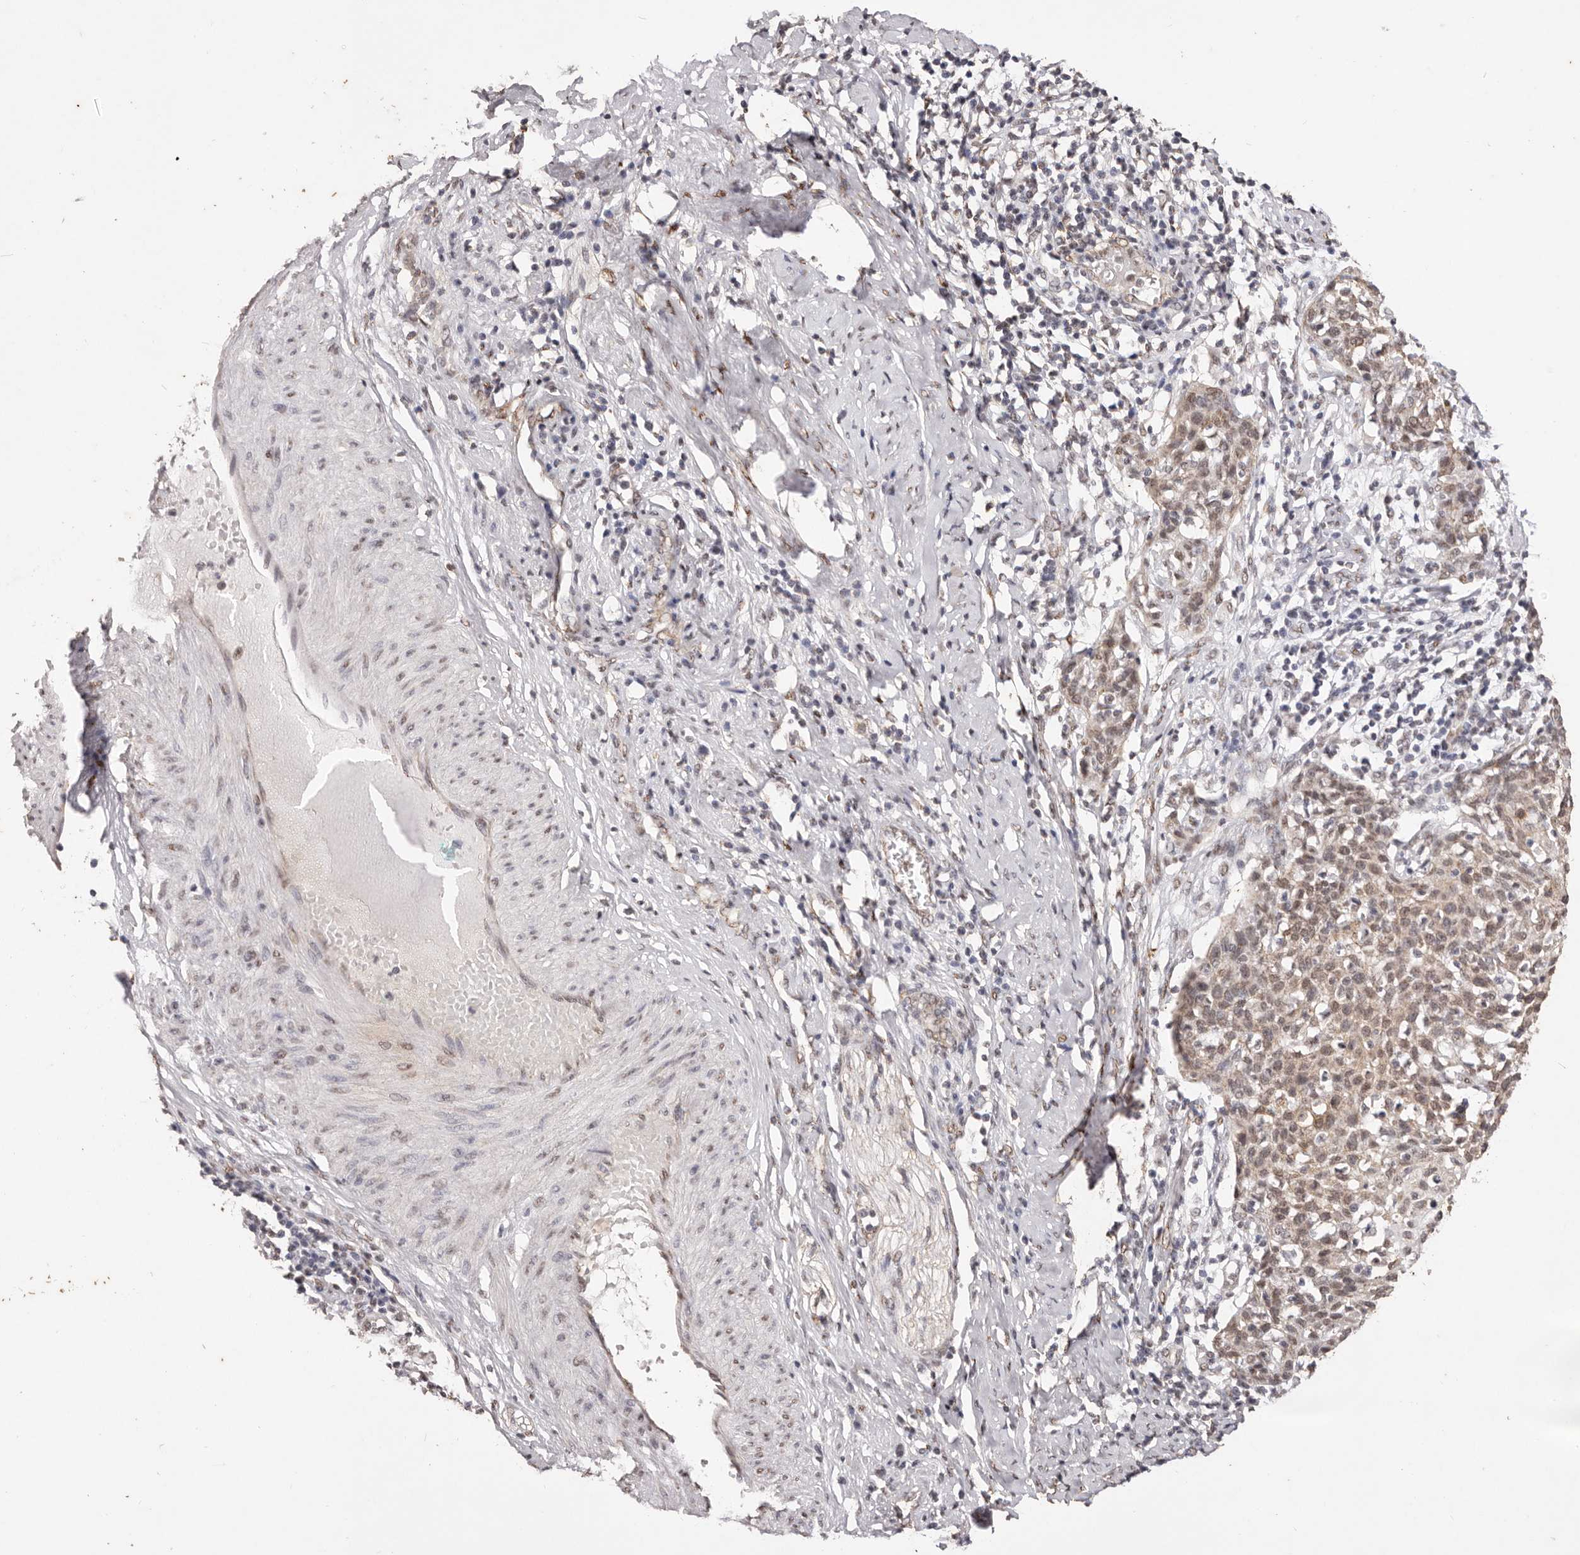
{"staining": {"intensity": "moderate", "quantity": ">75%", "location": "cytoplasmic/membranous,nuclear"}, "tissue": "cervical cancer", "cell_type": "Tumor cells", "image_type": "cancer", "snomed": [{"axis": "morphology", "description": "Squamous cell carcinoma, NOS"}, {"axis": "topography", "description": "Cervix"}], "caption": "IHC image of neoplastic tissue: cervical squamous cell carcinoma stained using IHC reveals medium levels of moderate protein expression localized specifically in the cytoplasmic/membranous and nuclear of tumor cells, appearing as a cytoplasmic/membranous and nuclear brown color.", "gene": "RPS6KA5", "patient": {"sex": "female", "age": 38}}